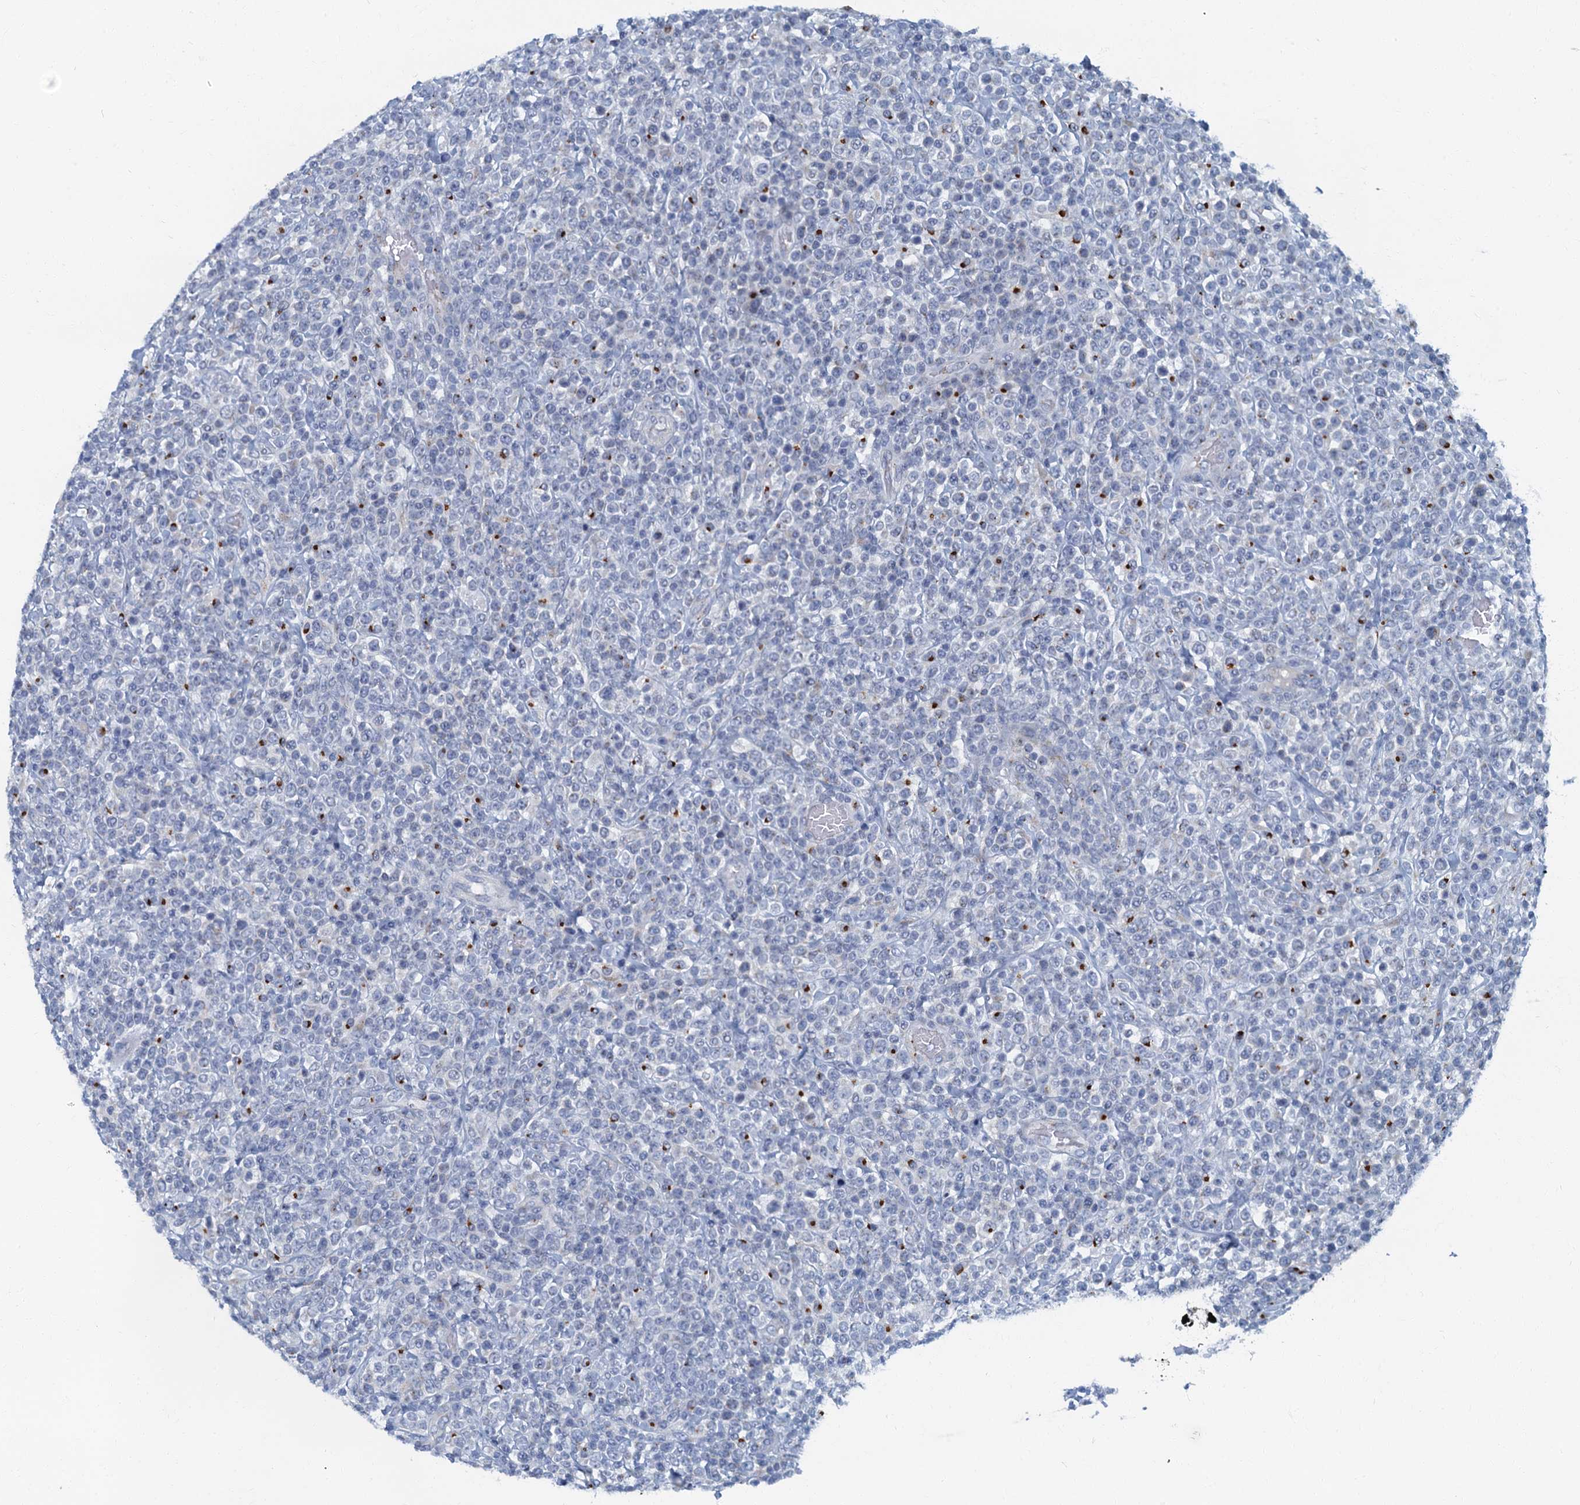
{"staining": {"intensity": "negative", "quantity": "none", "location": "none"}, "tissue": "lymphoma", "cell_type": "Tumor cells", "image_type": "cancer", "snomed": [{"axis": "morphology", "description": "Malignant lymphoma, non-Hodgkin's type, High grade"}, {"axis": "topography", "description": "Colon"}], "caption": "Tumor cells are negative for protein expression in human high-grade malignant lymphoma, non-Hodgkin's type.", "gene": "LYPD3", "patient": {"sex": "female", "age": 53}}